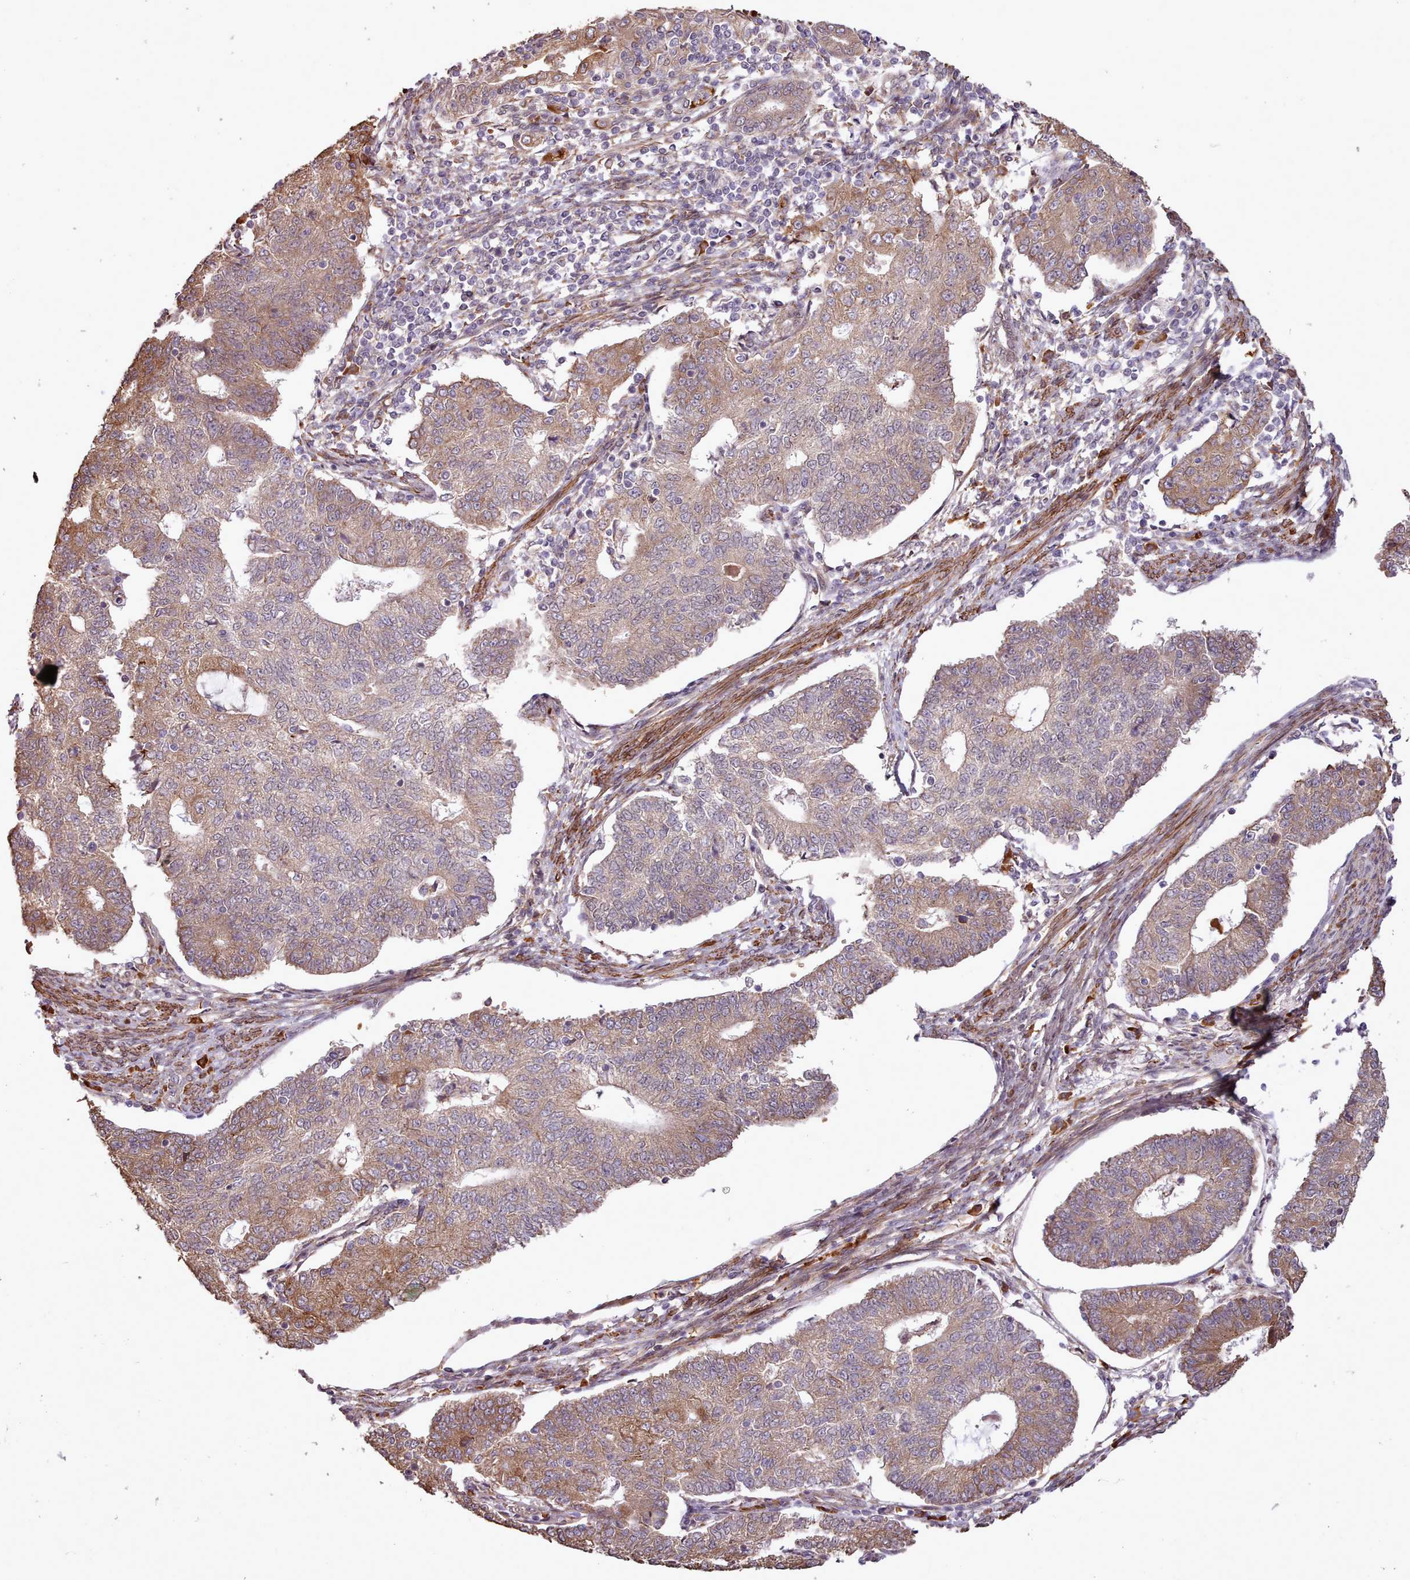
{"staining": {"intensity": "moderate", "quantity": "25%-75%", "location": "cytoplasmic/membranous"}, "tissue": "endometrial cancer", "cell_type": "Tumor cells", "image_type": "cancer", "snomed": [{"axis": "morphology", "description": "Adenocarcinoma, NOS"}, {"axis": "topography", "description": "Endometrium"}], "caption": "Moderate cytoplasmic/membranous staining is identified in about 25%-75% of tumor cells in endometrial adenocarcinoma. (DAB (3,3'-diaminobenzidine) IHC with brightfield microscopy, high magnification).", "gene": "CABP1", "patient": {"sex": "female", "age": 56}}